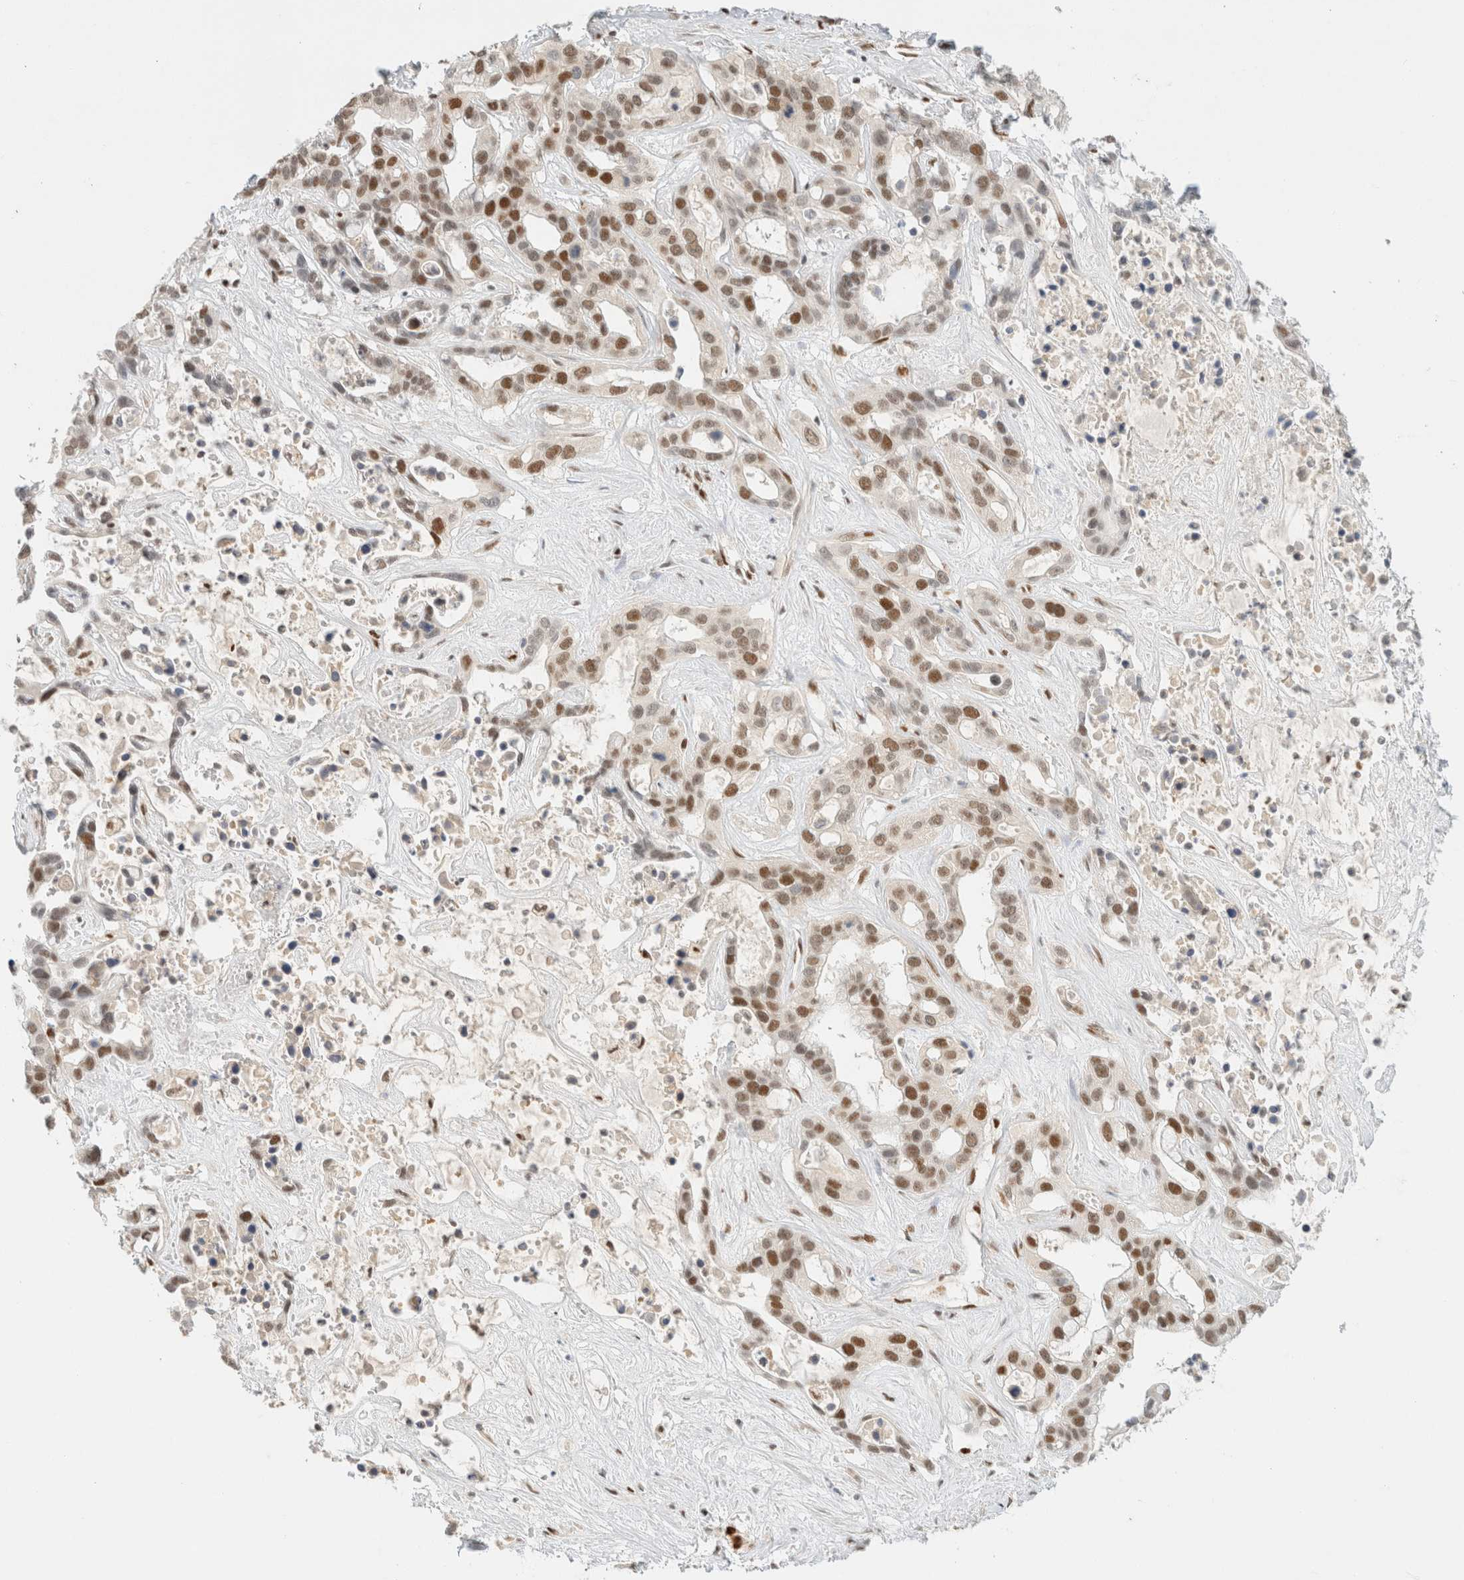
{"staining": {"intensity": "moderate", "quantity": ">75%", "location": "nuclear"}, "tissue": "liver cancer", "cell_type": "Tumor cells", "image_type": "cancer", "snomed": [{"axis": "morphology", "description": "Cholangiocarcinoma"}, {"axis": "topography", "description": "Liver"}], "caption": "Human cholangiocarcinoma (liver) stained with a protein marker displays moderate staining in tumor cells.", "gene": "DDB2", "patient": {"sex": "female", "age": 65}}